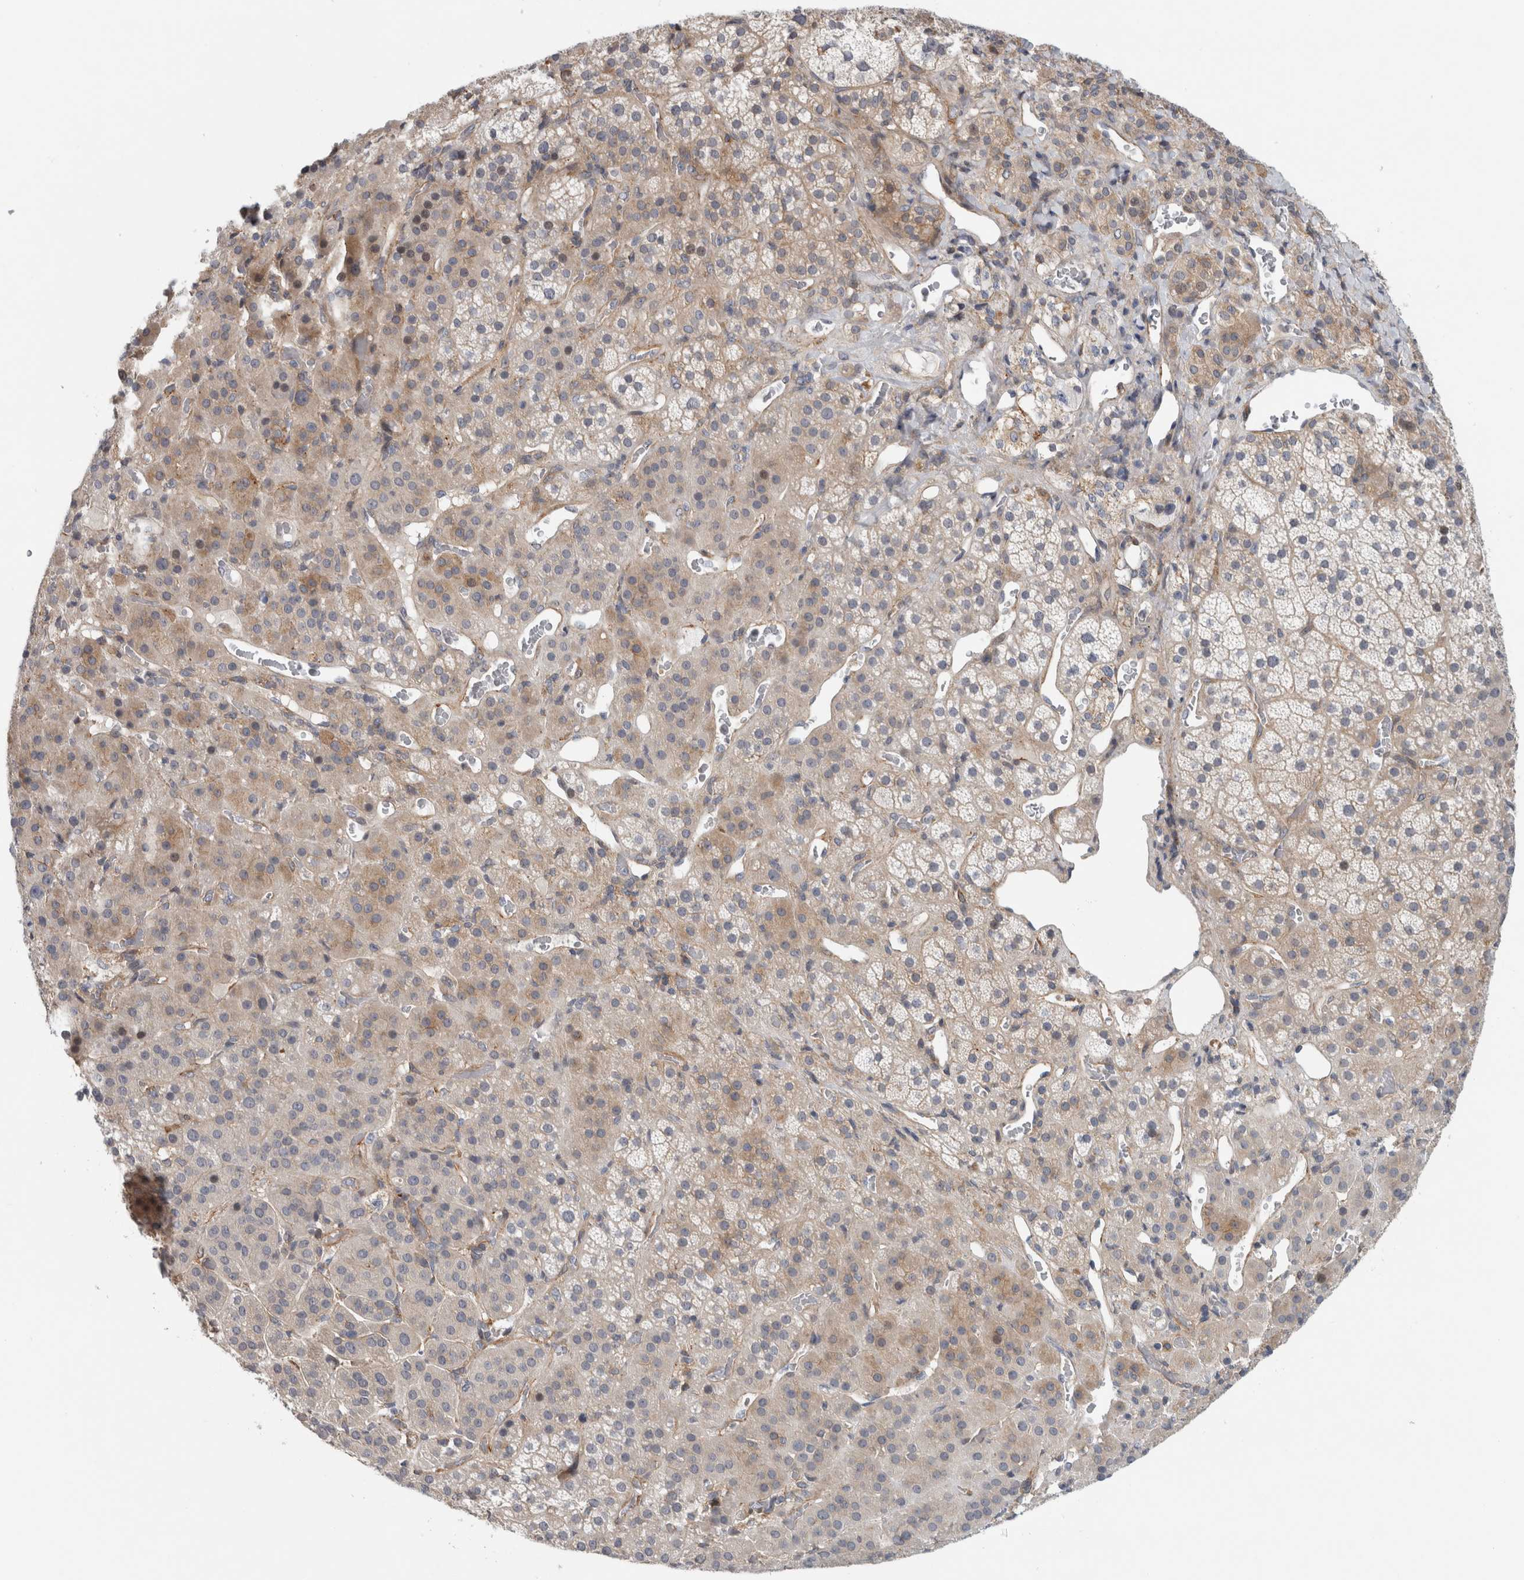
{"staining": {"intensity": "weak", "quantity": "25%-75%", "location": "cytoplasmic/membranous"}, "tissue": "adrenal gland", "cell_type": "Glandular cells", "image_type": "normal", "snomed": [{"axis": "morphology", "description": "Normal tissue, NOS"}, {"axis": "topography", "description": "Adrenal gland"}], "caption": "IHC histopathology image of normal adrenal gland: human adrenal gland stained using IHC displays low levels of weak protein expression localized specifically in the cytoplasmic/membranous of glandular cells, appearing as a cytoplasmic/membranous brown color.", "gene": "ZNF804B", "patient": {"sex": "male", "age": 57}}